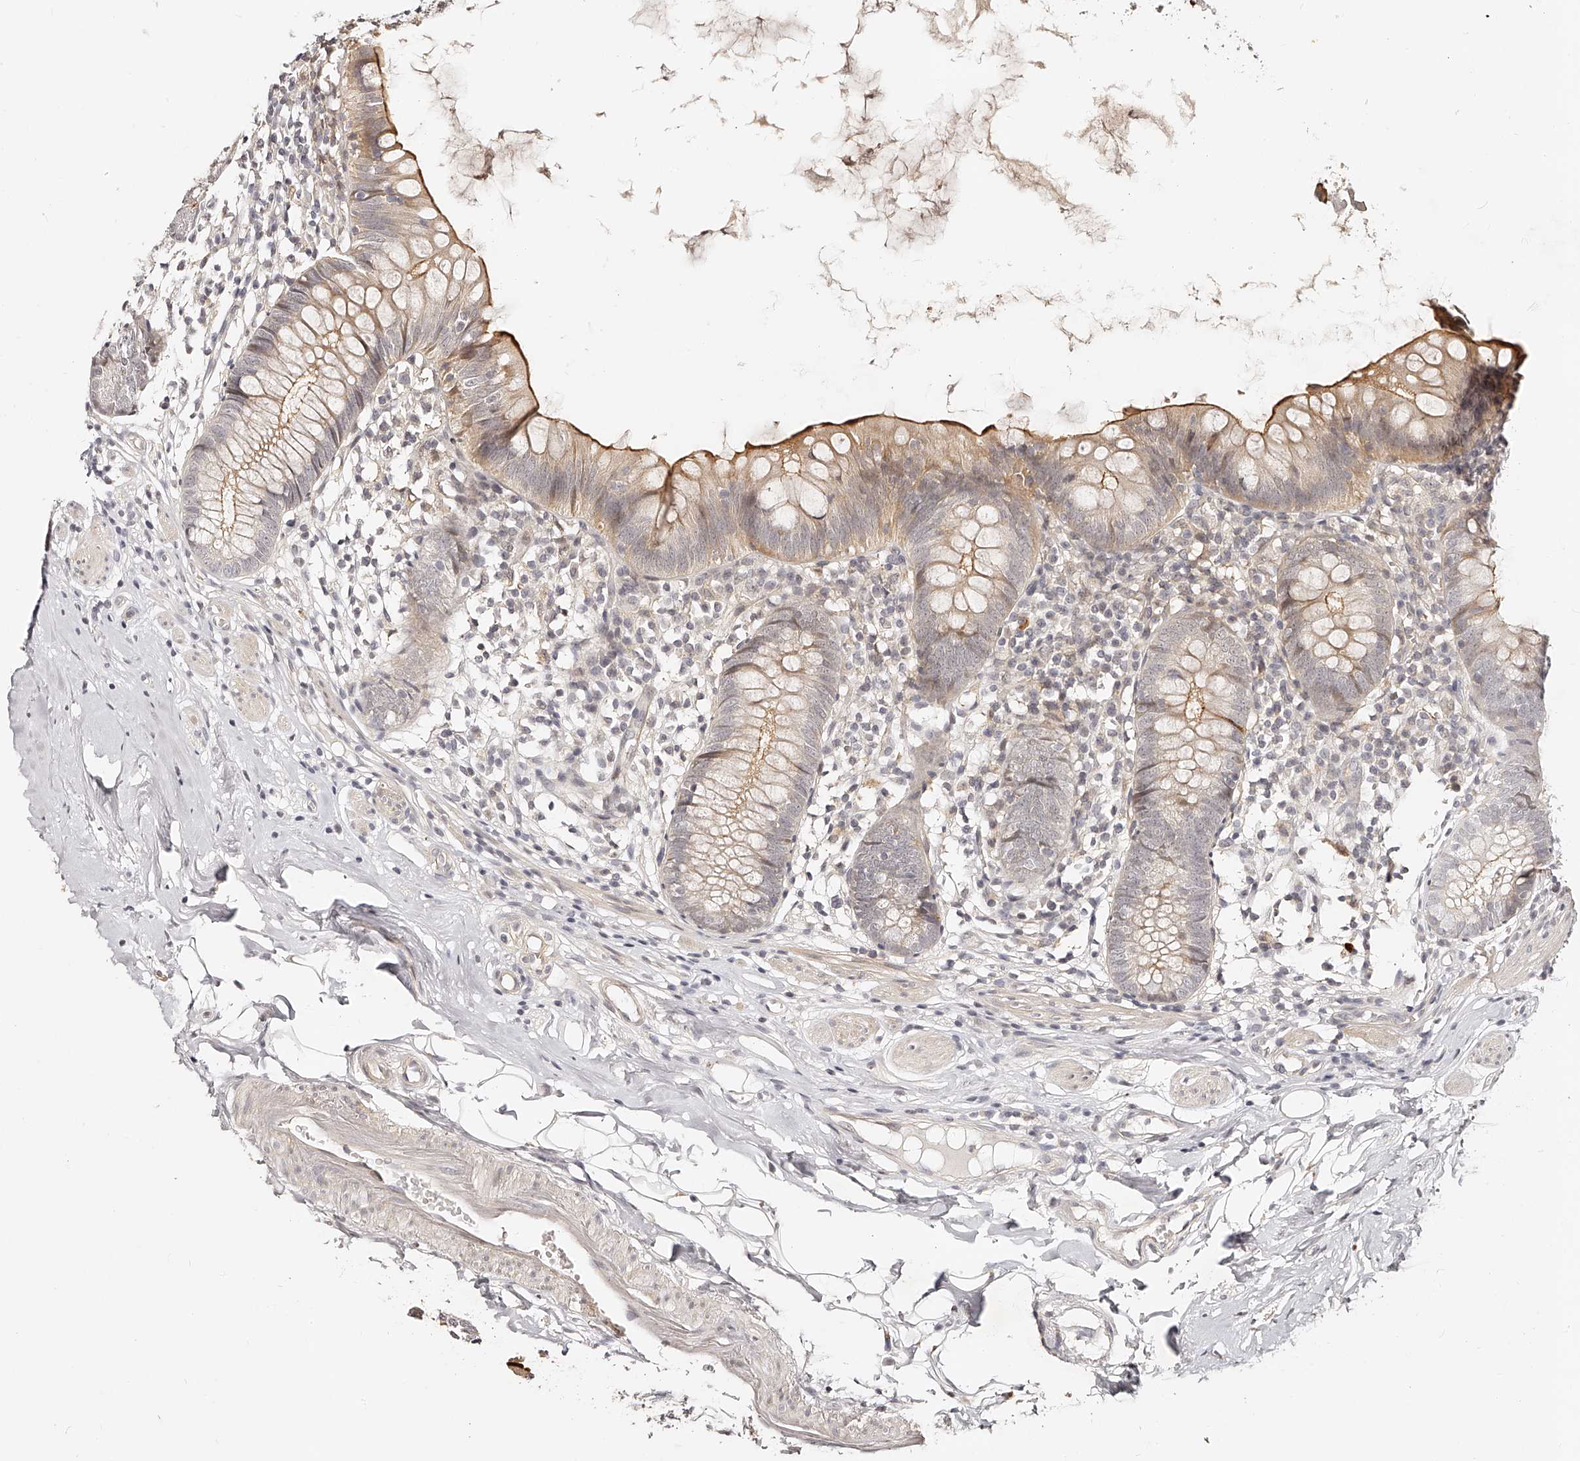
{"staining": {"intensity": "moderate", "quantity": "25%-75%", "location": "cytoplasmic/membranous"}, "tissue": "appendix", "cell_type": "Glandular cells", "image_type": "normal", "snomed": [{"axis": "morphology", "description": "Normal tissue, NOS"}, {"axis": "topography", "description": "Appendix"}], "caption": "Moderate cytoplasmic/membranous staining for a protein is present in approximately 25%-75% of glandular cells of benign appendix using IHC.", "gene": "ZNF789", "patient": {"sex": "female", "age": 62}}